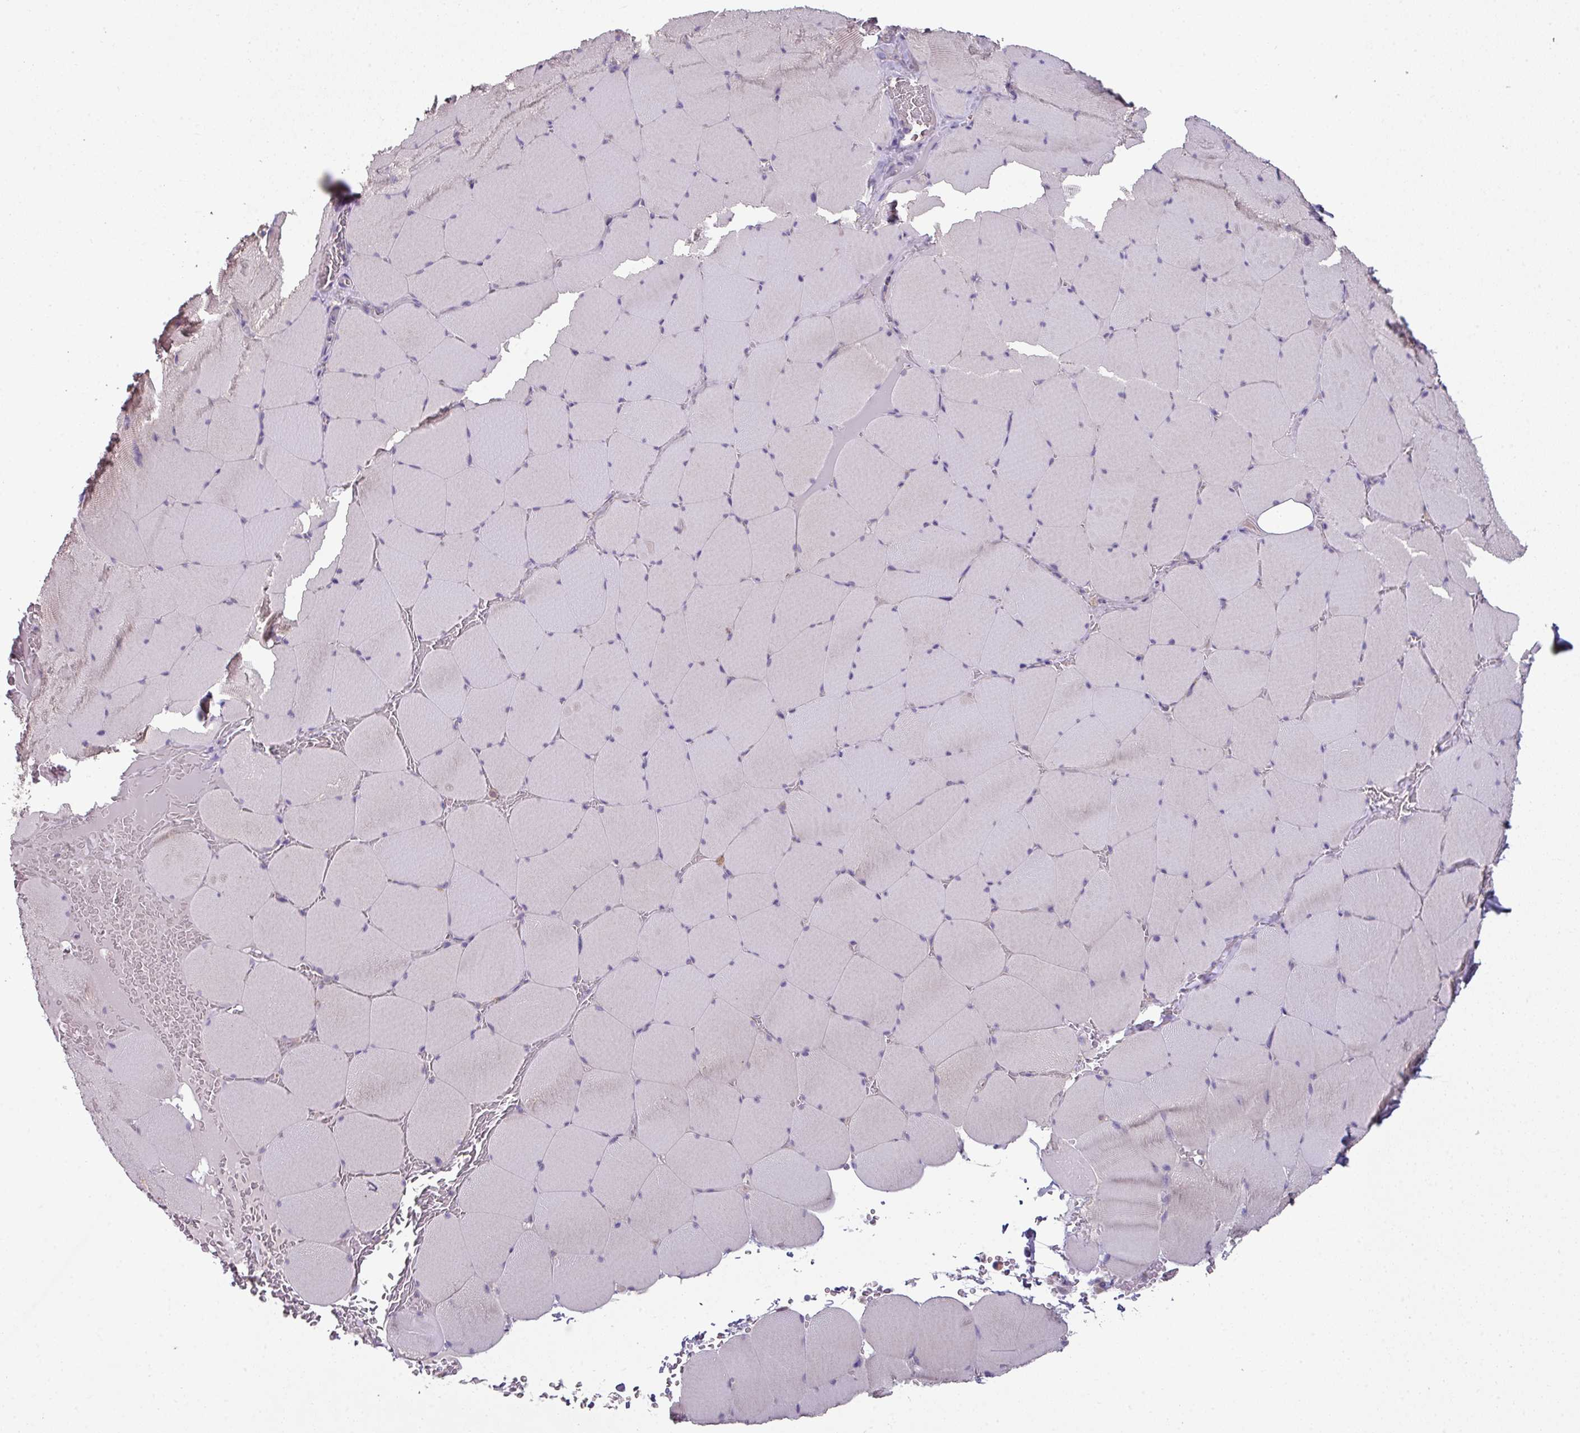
{"staining": {"intensity": "weak", "quantity": "<25%", "location": "cytoplasmic/membranous"}, "tissue": "skeletal muscle", "cell_type": "Myocytes", "image_type": "normal", "snomed": [{"axis": "morphology", "description": "Normal tissue, NOS"}, {"axis": "topography", "description": "Skeletal muscle"}, {"axis": "topography", "description": "Head-Neck"}], "caption": "Immunohistochemistry photomicrograph of normal human skeletal muscle stained for a protein (brown), which demonstrates no positivity in myocytes.", "gene": "LRRC9", "patient": {"sex": "male", "age": 66}}